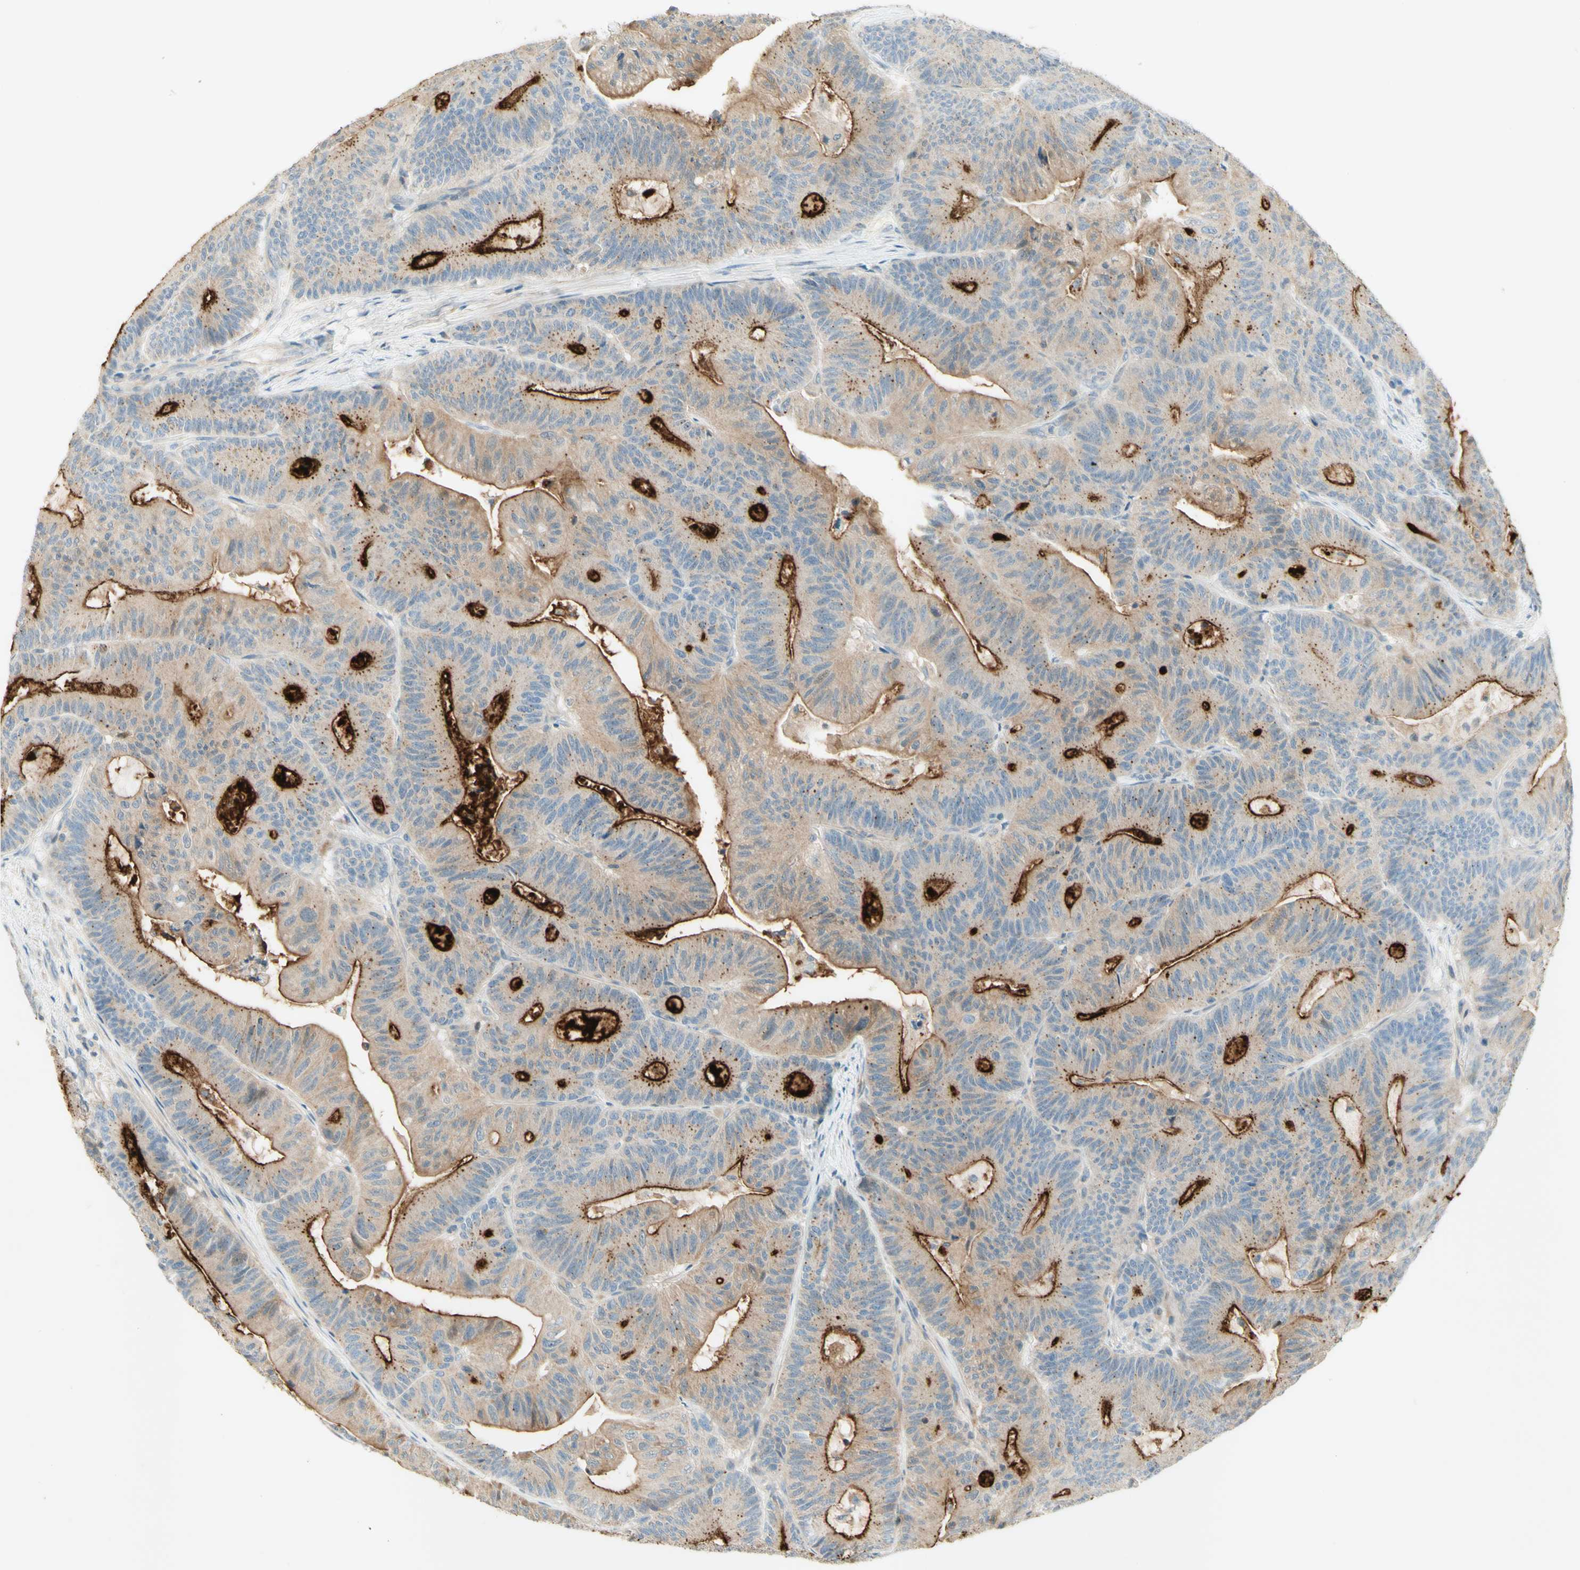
{"staining": {"intensity": "strong", "quantity": "25%-75%", "location": "cytoplasmic/membranous"}, "tissue": "colorectal cancer", "cell_type": "Tumor cells", "image_type": "cancer", "snomed": [{"axis": "morphology", "description": "Adenocarcinoma, NOS"}, {"axis": "topography", "description": "Colon"}], "caption": "IHC of colorectal adenocarcinoma demonstrates high levels of strong cytoplasmic/membranous staining in about 25%-75% of tumor cells.", "gene": "PROM1", "patient": {"sex": "female", "age": 84}}